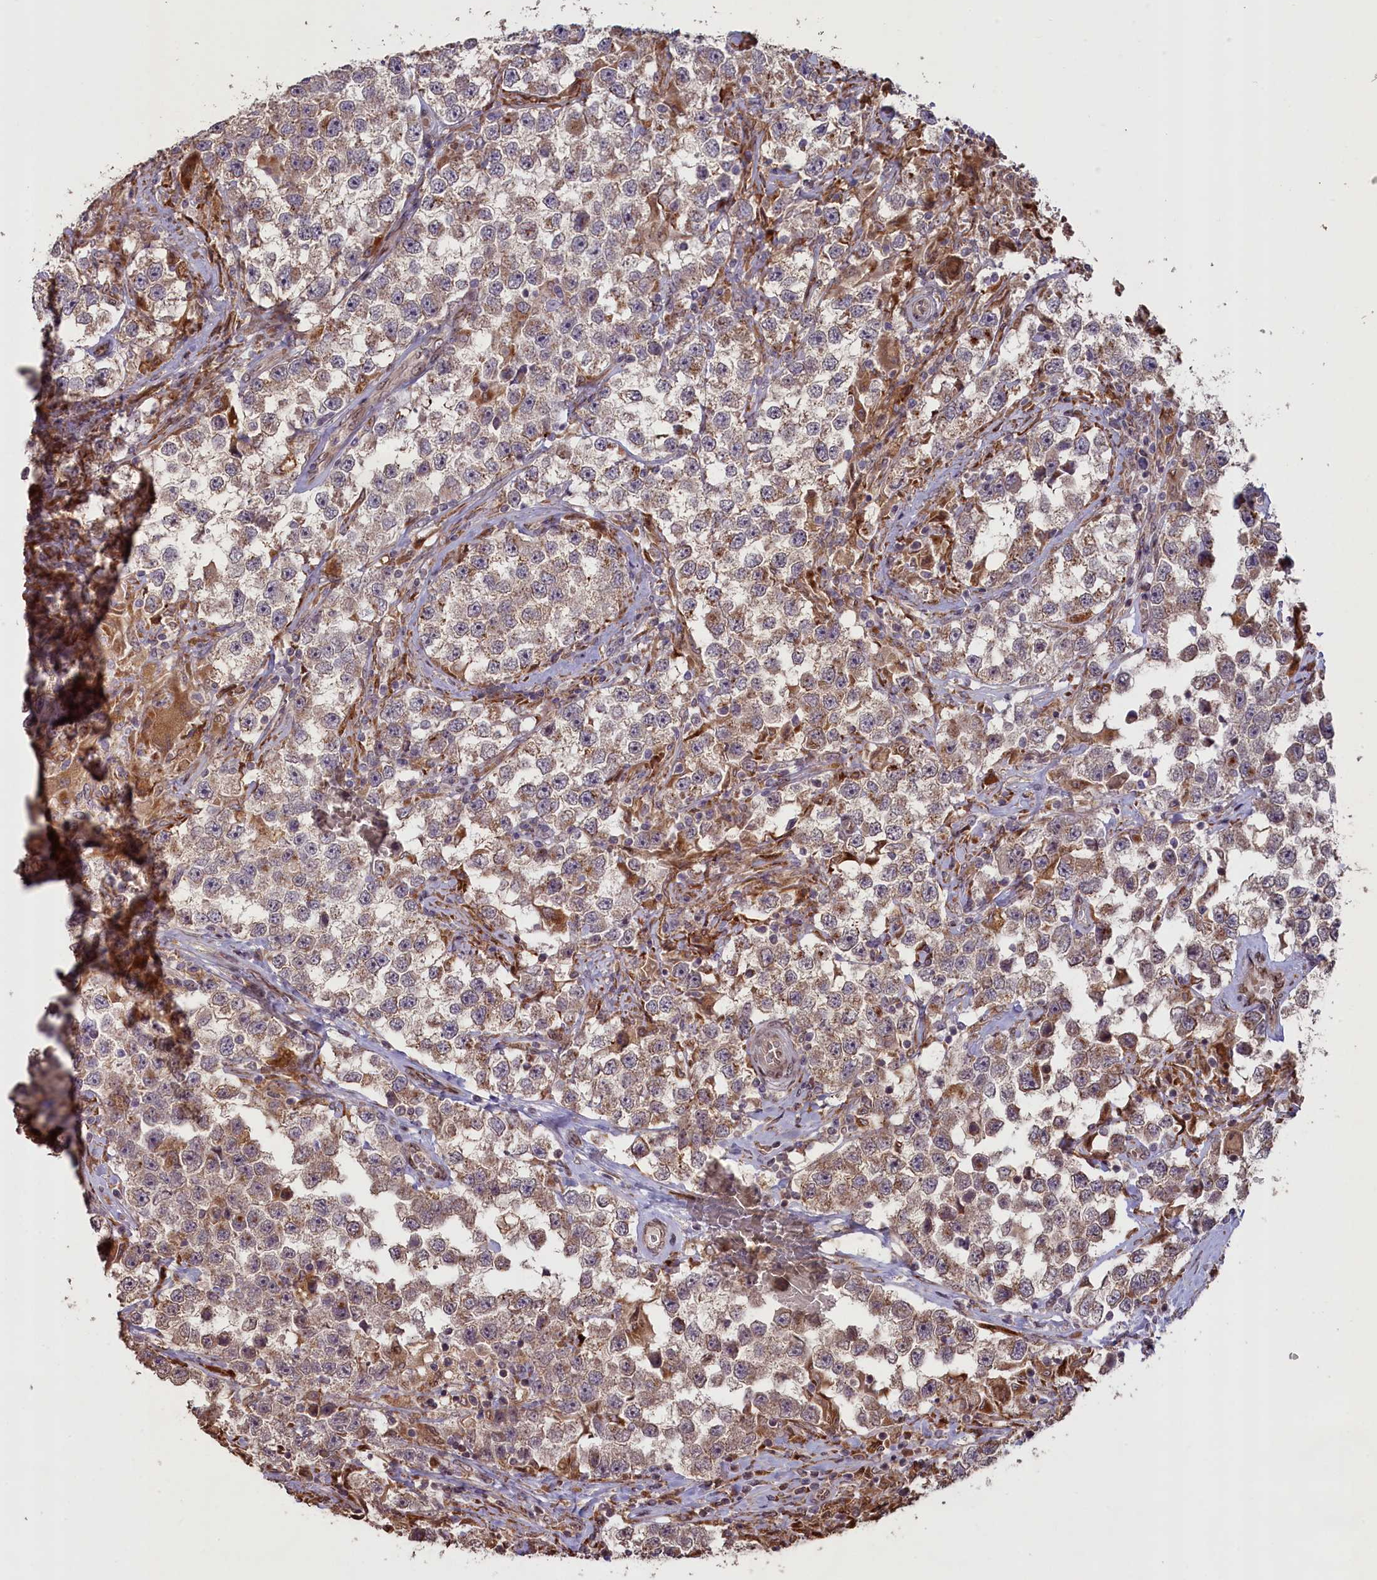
{"staining": {"intensity": "weak", "quantity": "25%-75%", "location": "cytoplasmic/membranous"}, "tissue": "testis cancer", "cell_type": "Tumor cells", "image_type": "cancer", "snomed": [{"axis": "morphology", "description": "Seminoma, NOS"}, {"axis": "topography", "description": "Testis"}], "caption": "This photomicrograph reveals testis seminoma stained with IHC to label a protein in brown. The cytoplasmic/membranous of tumor cells show weak positivity for the protein. Nuclei are counter-stained blue.", "gene": "SLC38A7", "patient": {"sex": "male", "age": 46}}